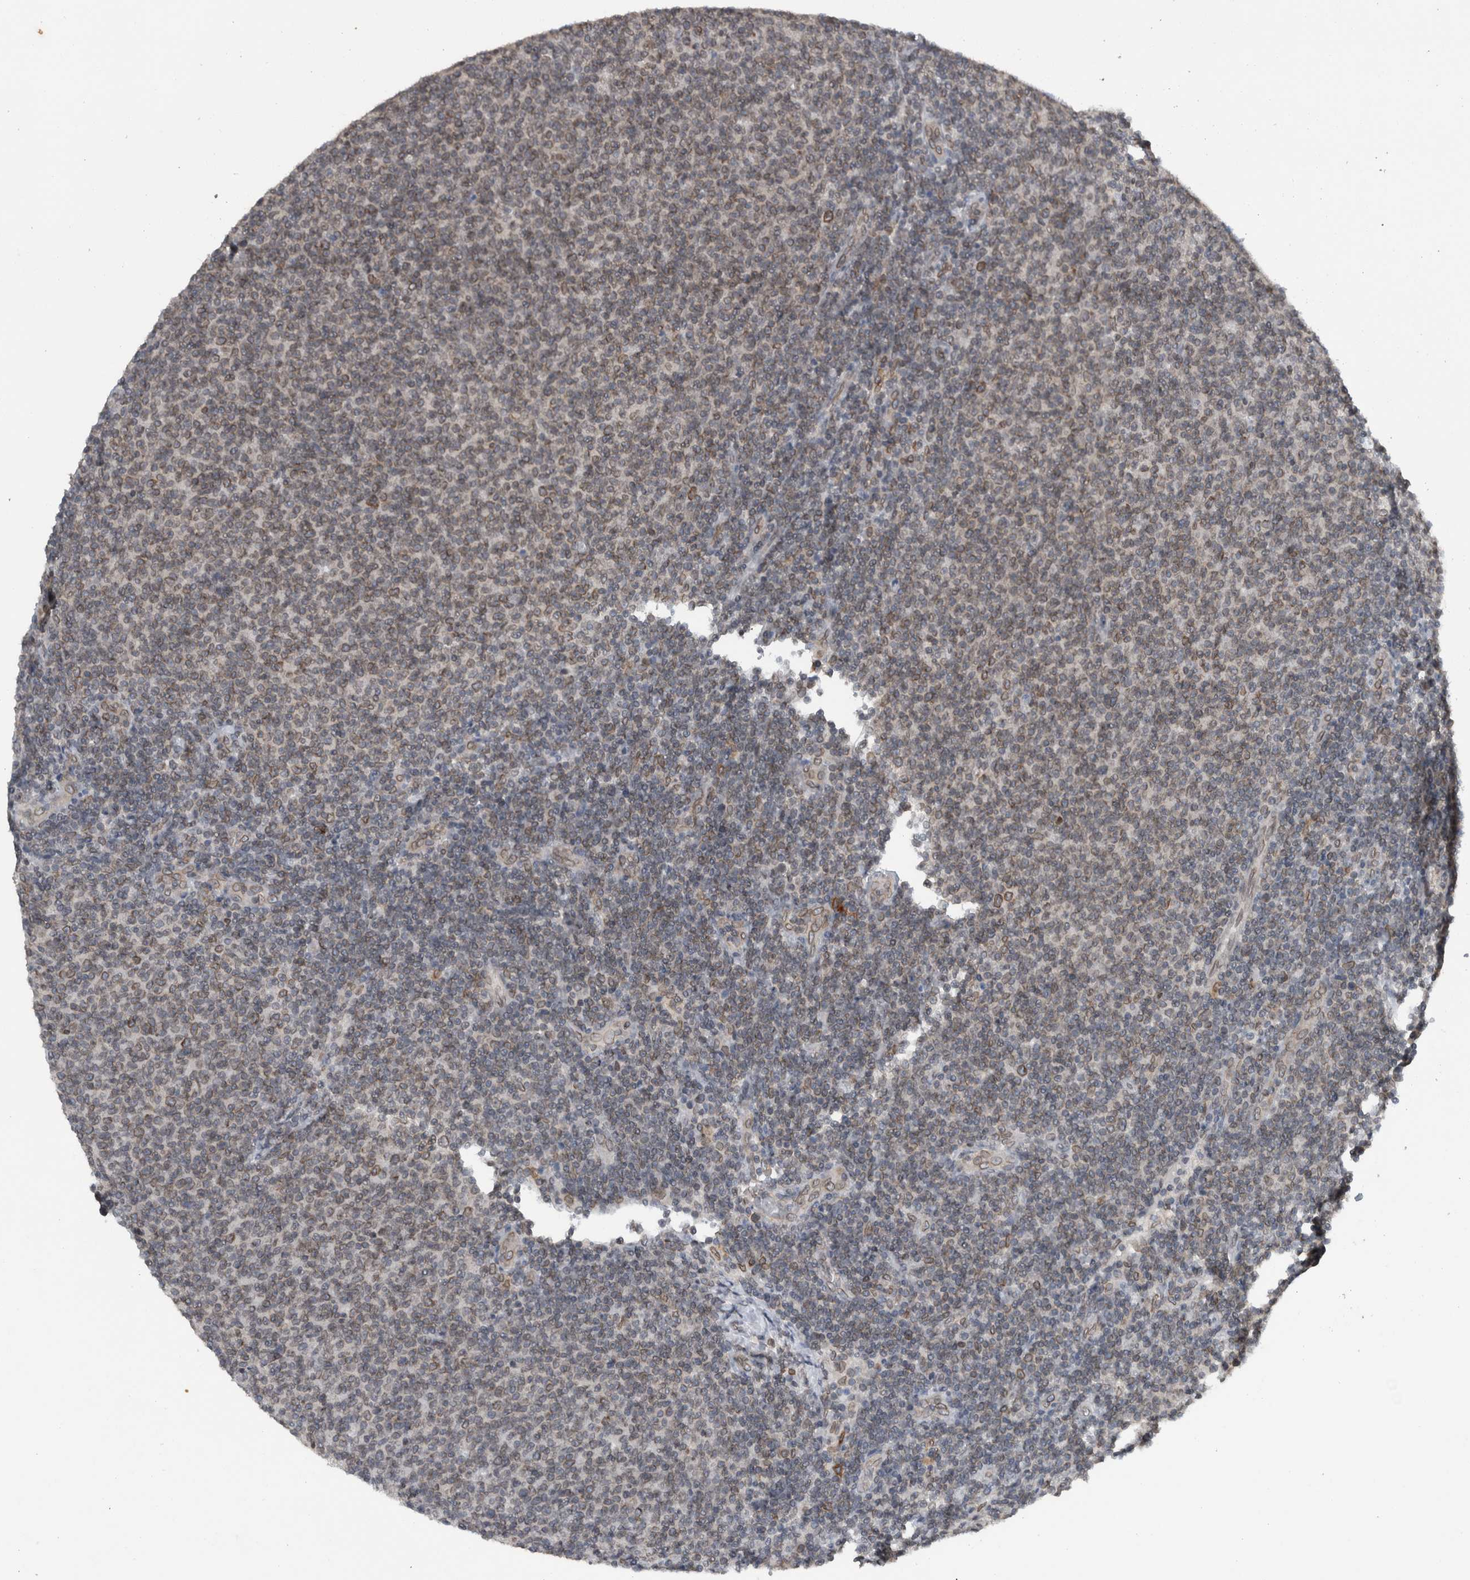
{"staining": {"intensity": "weak", "quantity": "25%-75%", "location": "cytoplasmic/membranous,nuclear"}, "tissue": "lymphoma", "cell_type": "Tumor cells", "image_type": "cancer", "snomed": [{"axis": "morphology", "description": "Malignant lymphoma, non-Hodgkin's type, Low grade"}, {"axis": "topography", "description": "Lymph node"}], "caption": "This photomicrograph exhibits immunohistochemistry staining of low-grade malignant lymphoma, non-Hodgkin's type, with low weak cytoplasmic/membranous and nuclear positivity in approximately 25%-75% of tumor cells.", "gene": "RANBP2", "patient": {"sex": "male", "age": 66}}